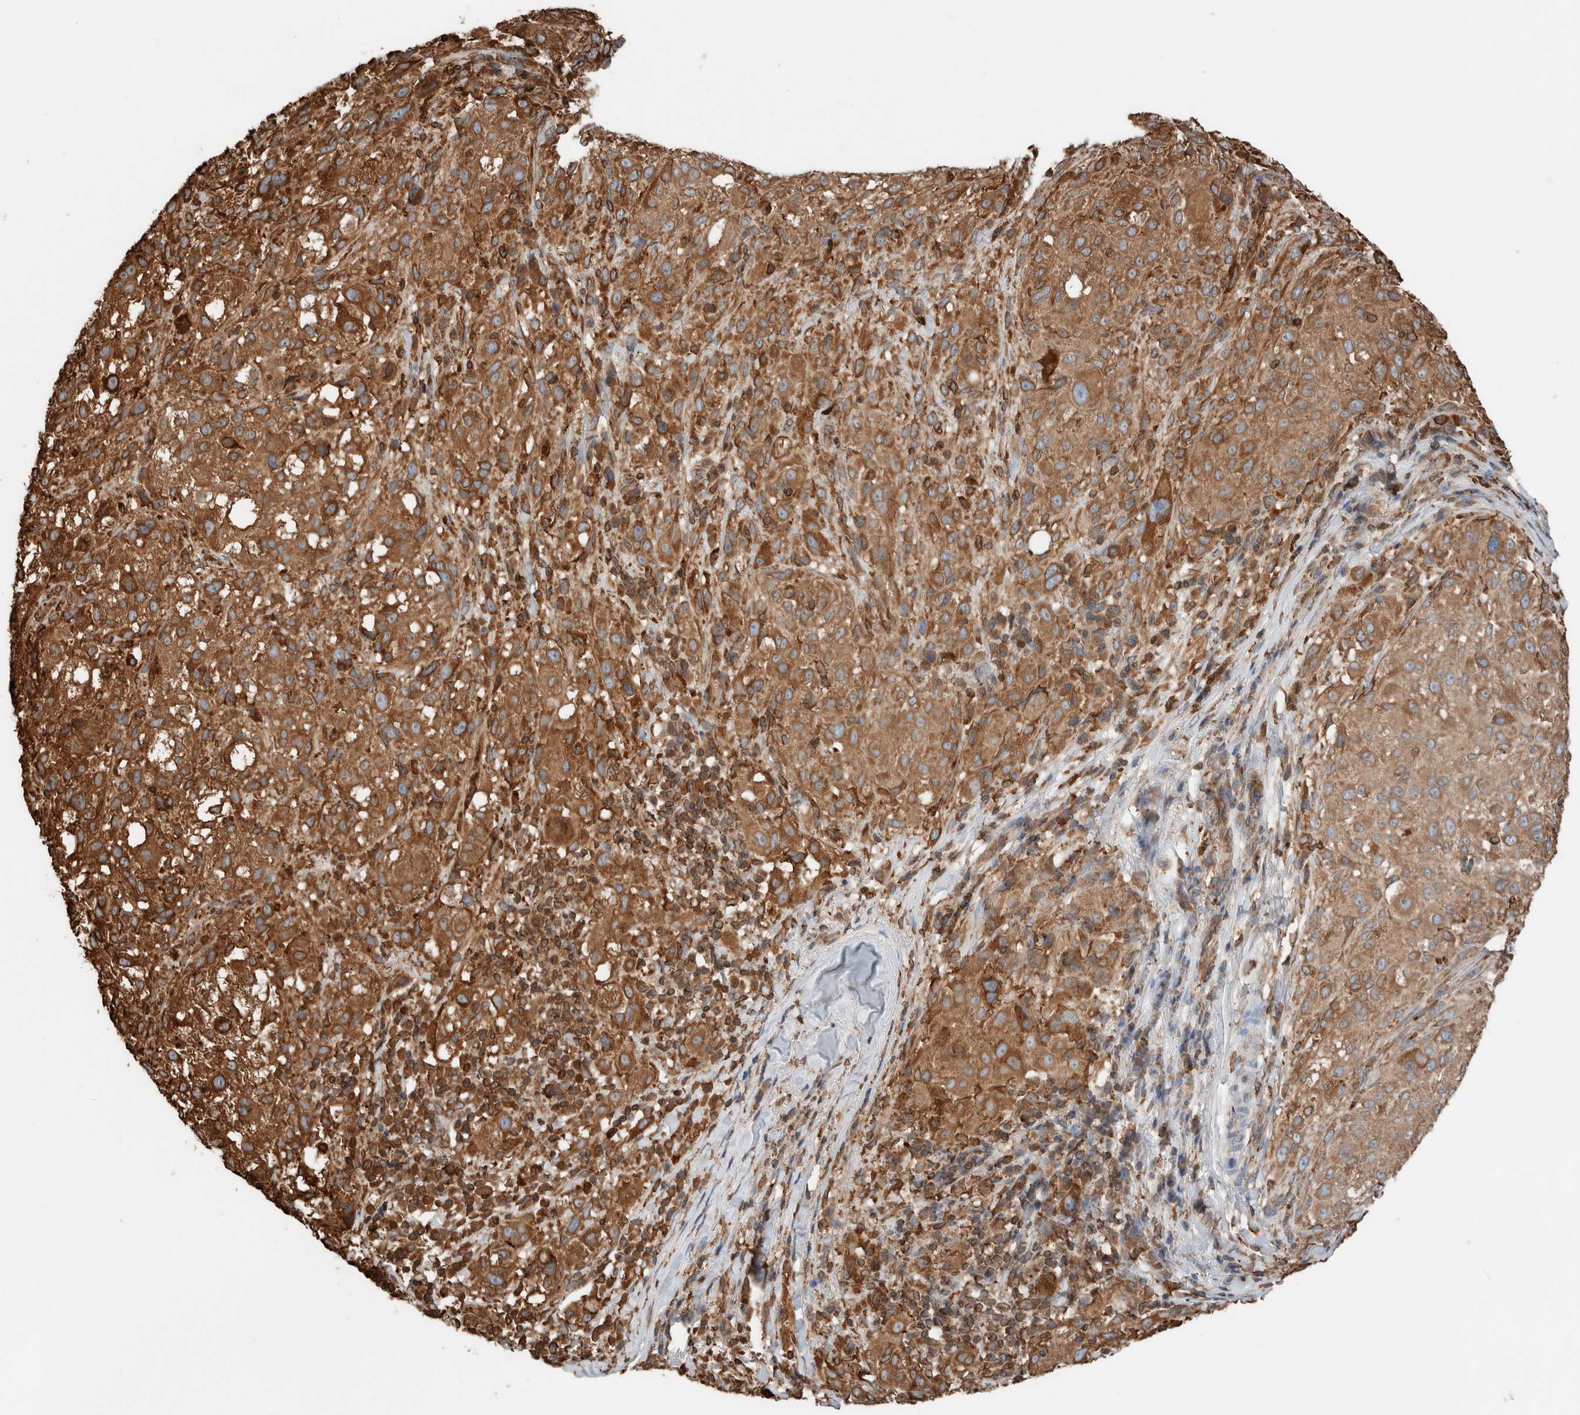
{"staining": {"intensity": "moderate", "quantity": ">75%", "location": "cytoplasmic/membranous"}, "tissue": "melanoma", "cell_type": "Tumor cells", "image_type": "cancer", "snomed": [{"axis": "morphology", "description": "Necrosis, NOS"}, {"axis": "morphology", "description": "Malignant melanoma, NOS"}, {"axis": "topography", "description": "Skin"}], "caption": "Immunohistochemical staining of human malignant melanoma shows medium levels of moderate cytoplasmic/membranous protein staining in about >75% of tumor cells.", "gene": "ERAP2", "patient": {"sex": "female", "age": 87}}